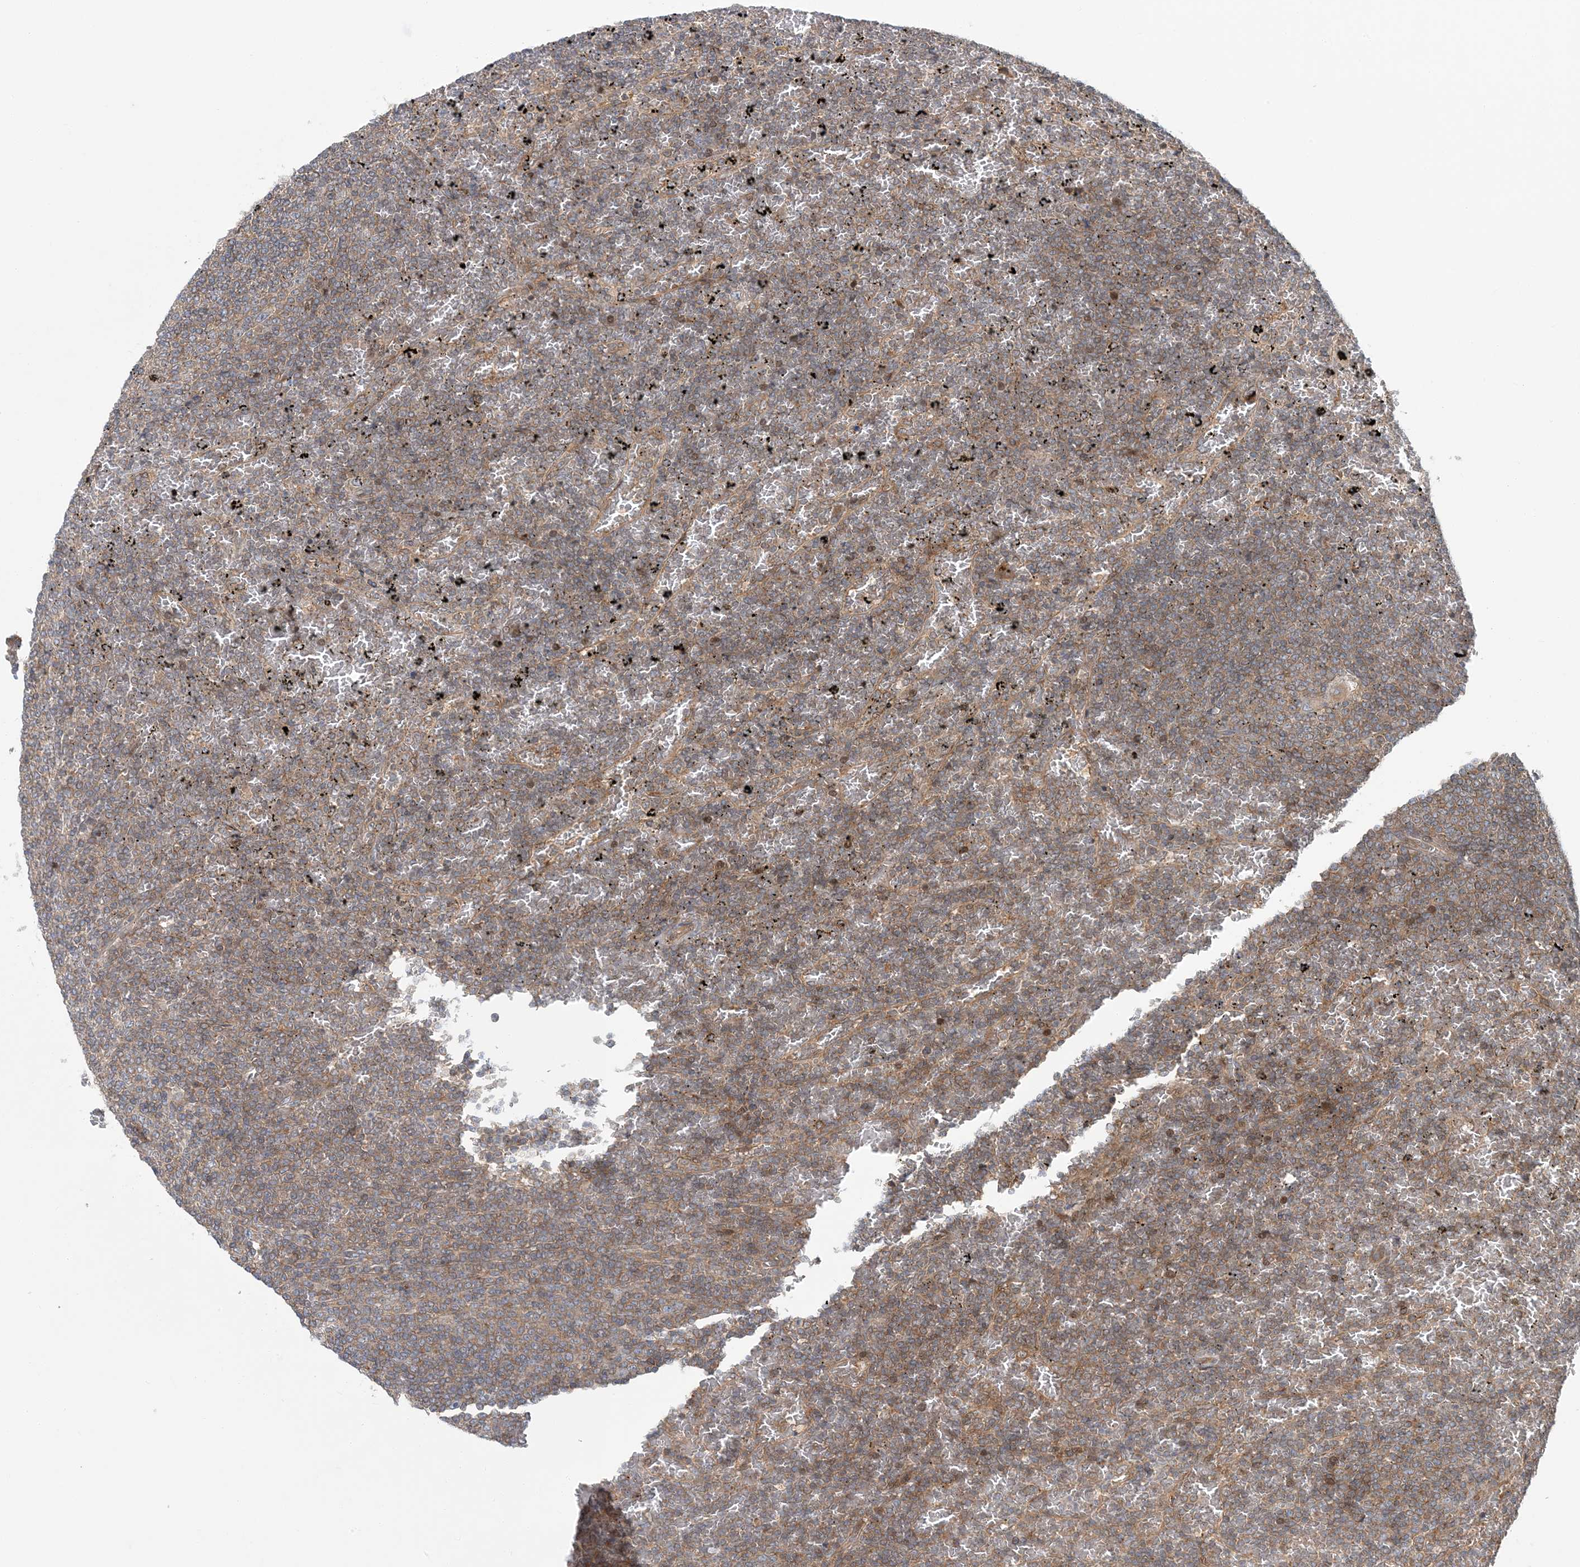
{"staining": {"intensity": "moderate", "quantity": ">75%", "location": "cytoplasmic/membranous"}, "tissue": "lymphoma", "cell_type": "Tumor cells", "image_type": "cancer", "snomed": [{"axis": "morphology", "description": "Malignant lymphoma, non-Hodgkin's type, Low grade"}, {"axis": "topography", "description": "Spleen"}], "caption": "This micrograph shows immunohistochemistry (IHC) staining of malignant lymphoma, non-Hodgkin's type (low-grade), with medium moderate cytoplasmic/membranous expression in approximately >75% of tumor cells.", "gene": "ATP13A2", "patient": {"sex": "female", "age": 77}}